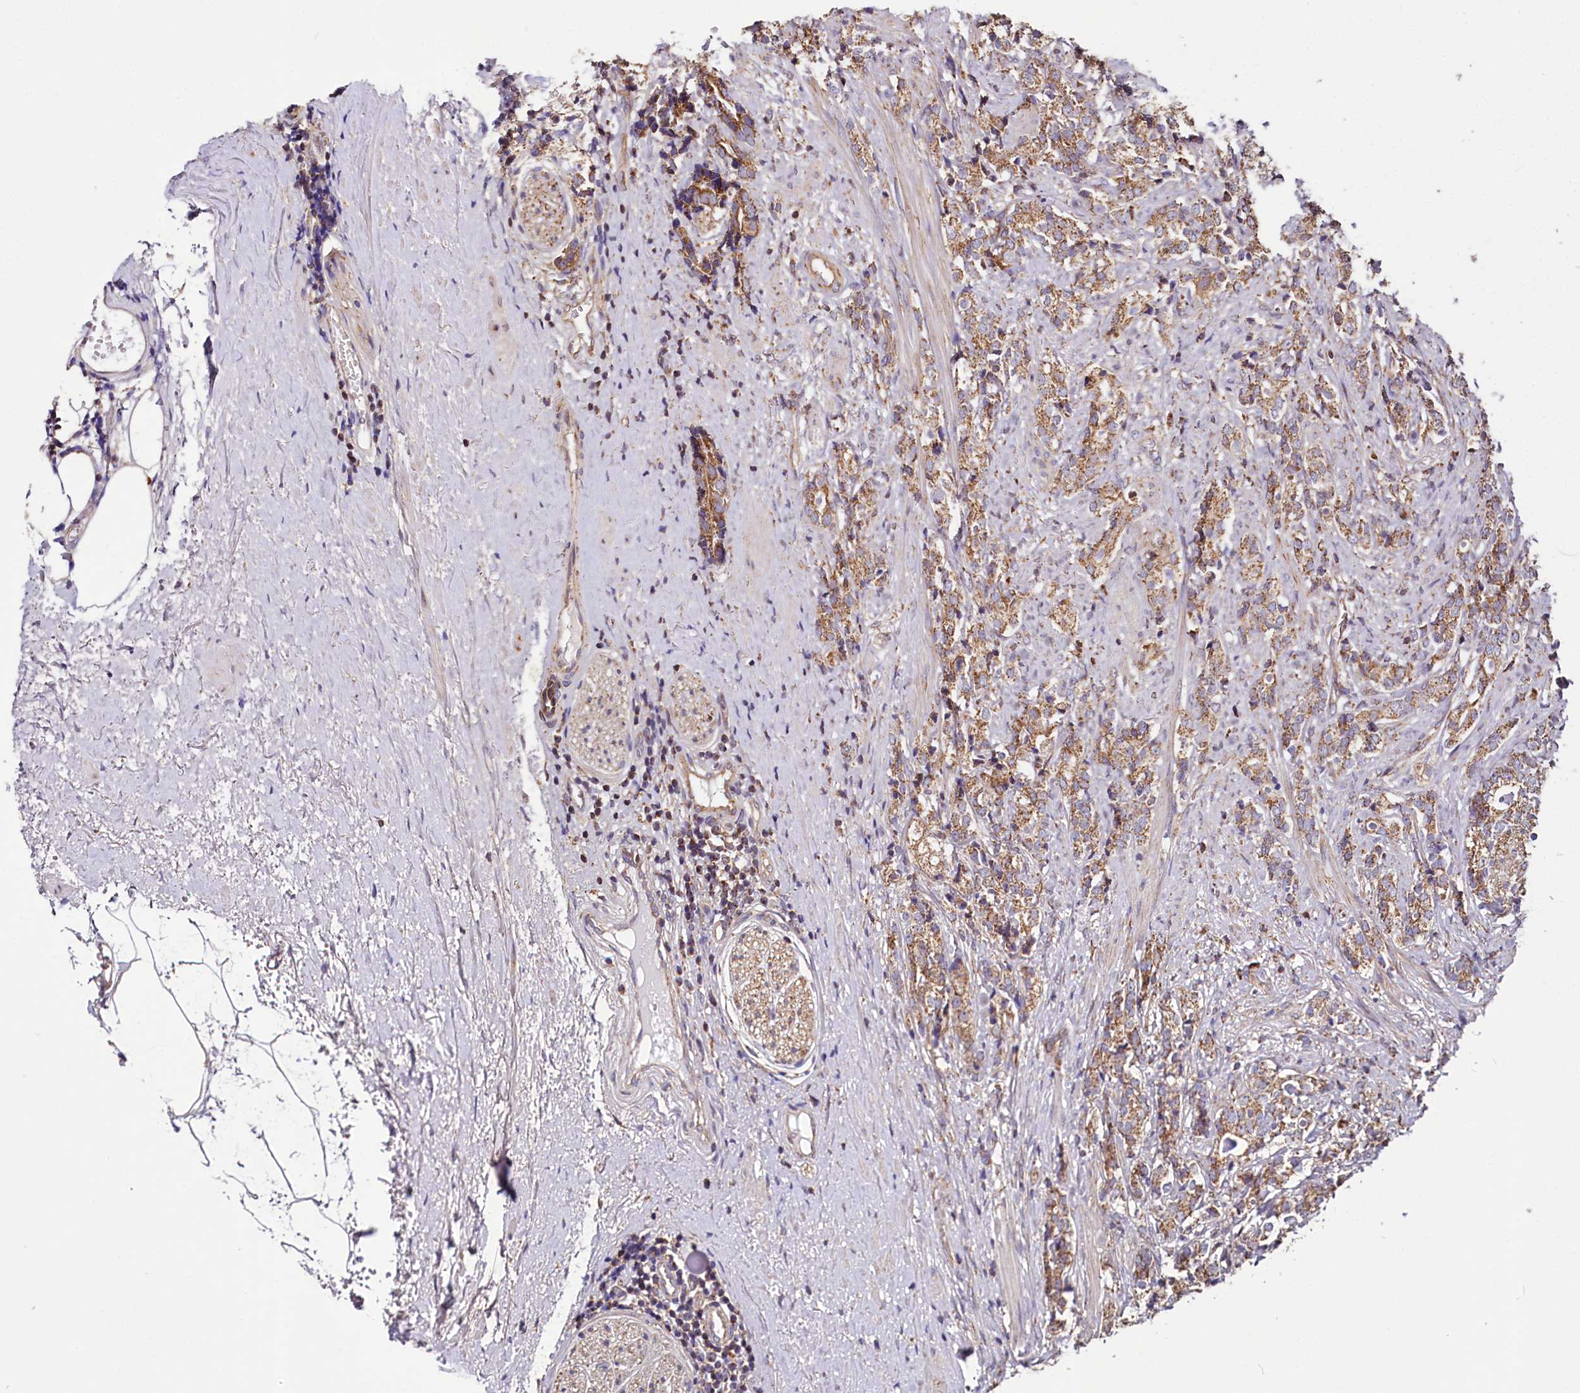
{"staining": {"intensity": "moderate", "quantity": ">75%", "location": "cytoplasmic/membranous"}, "tissue": "prostate cancer", "cell_type": "Tumor cells", "image_type": "cancer", "snomed": [{"axis": "morphology", "description": "Adenocarcinoma, High grade"}, {"axis": "topography", "description": "Prostate"}], "caption": "Prostate cancer stained with a protein marker demonstrates moderate staining in tumor cells.", "gene": "NUDT15", "patient": {"sex": "male", "age": 69}}